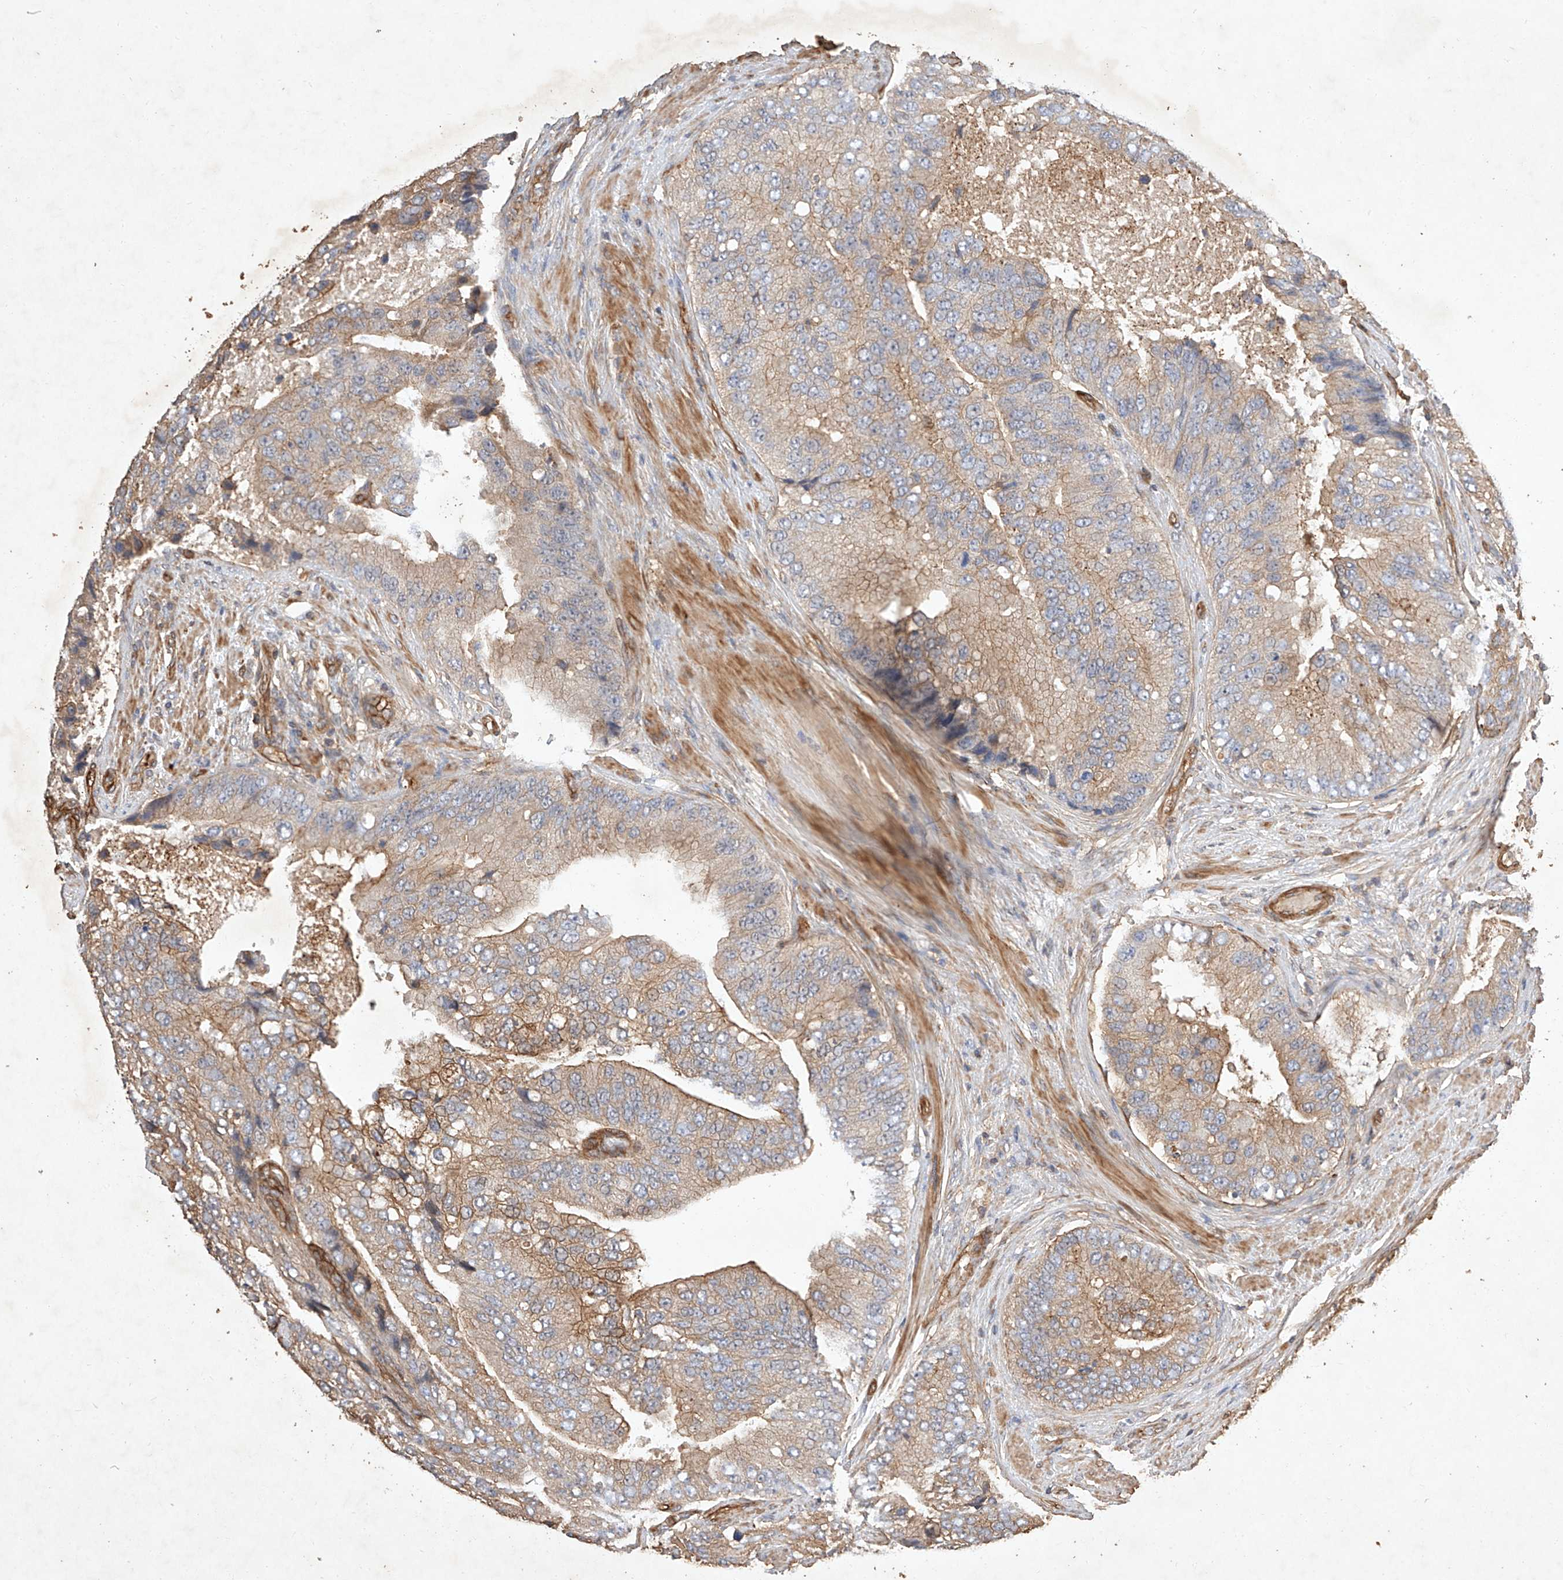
{"staining": {"intensity": "moderate", "quantity": "25%-75%", "location": "cytoplasmic/membranous"}, "tissue": "prostate cancer", "cell_type": "Tumor cells", "image_type": "cancer", "snomed": [{"axis": "morphology", "description": "Adenocarcinoma, High grade"}, {"axis": "topography", "description": "Prostate"}], "caption": "This is an image of immunohistochemistry staining of adenocarcinoma (high-grade) (prostate), which shows moderate expression in the cytoplasmic/membranous of tumor cells.", "gene": "GHDC", "patient": {"sex": "male", "age": 70}}